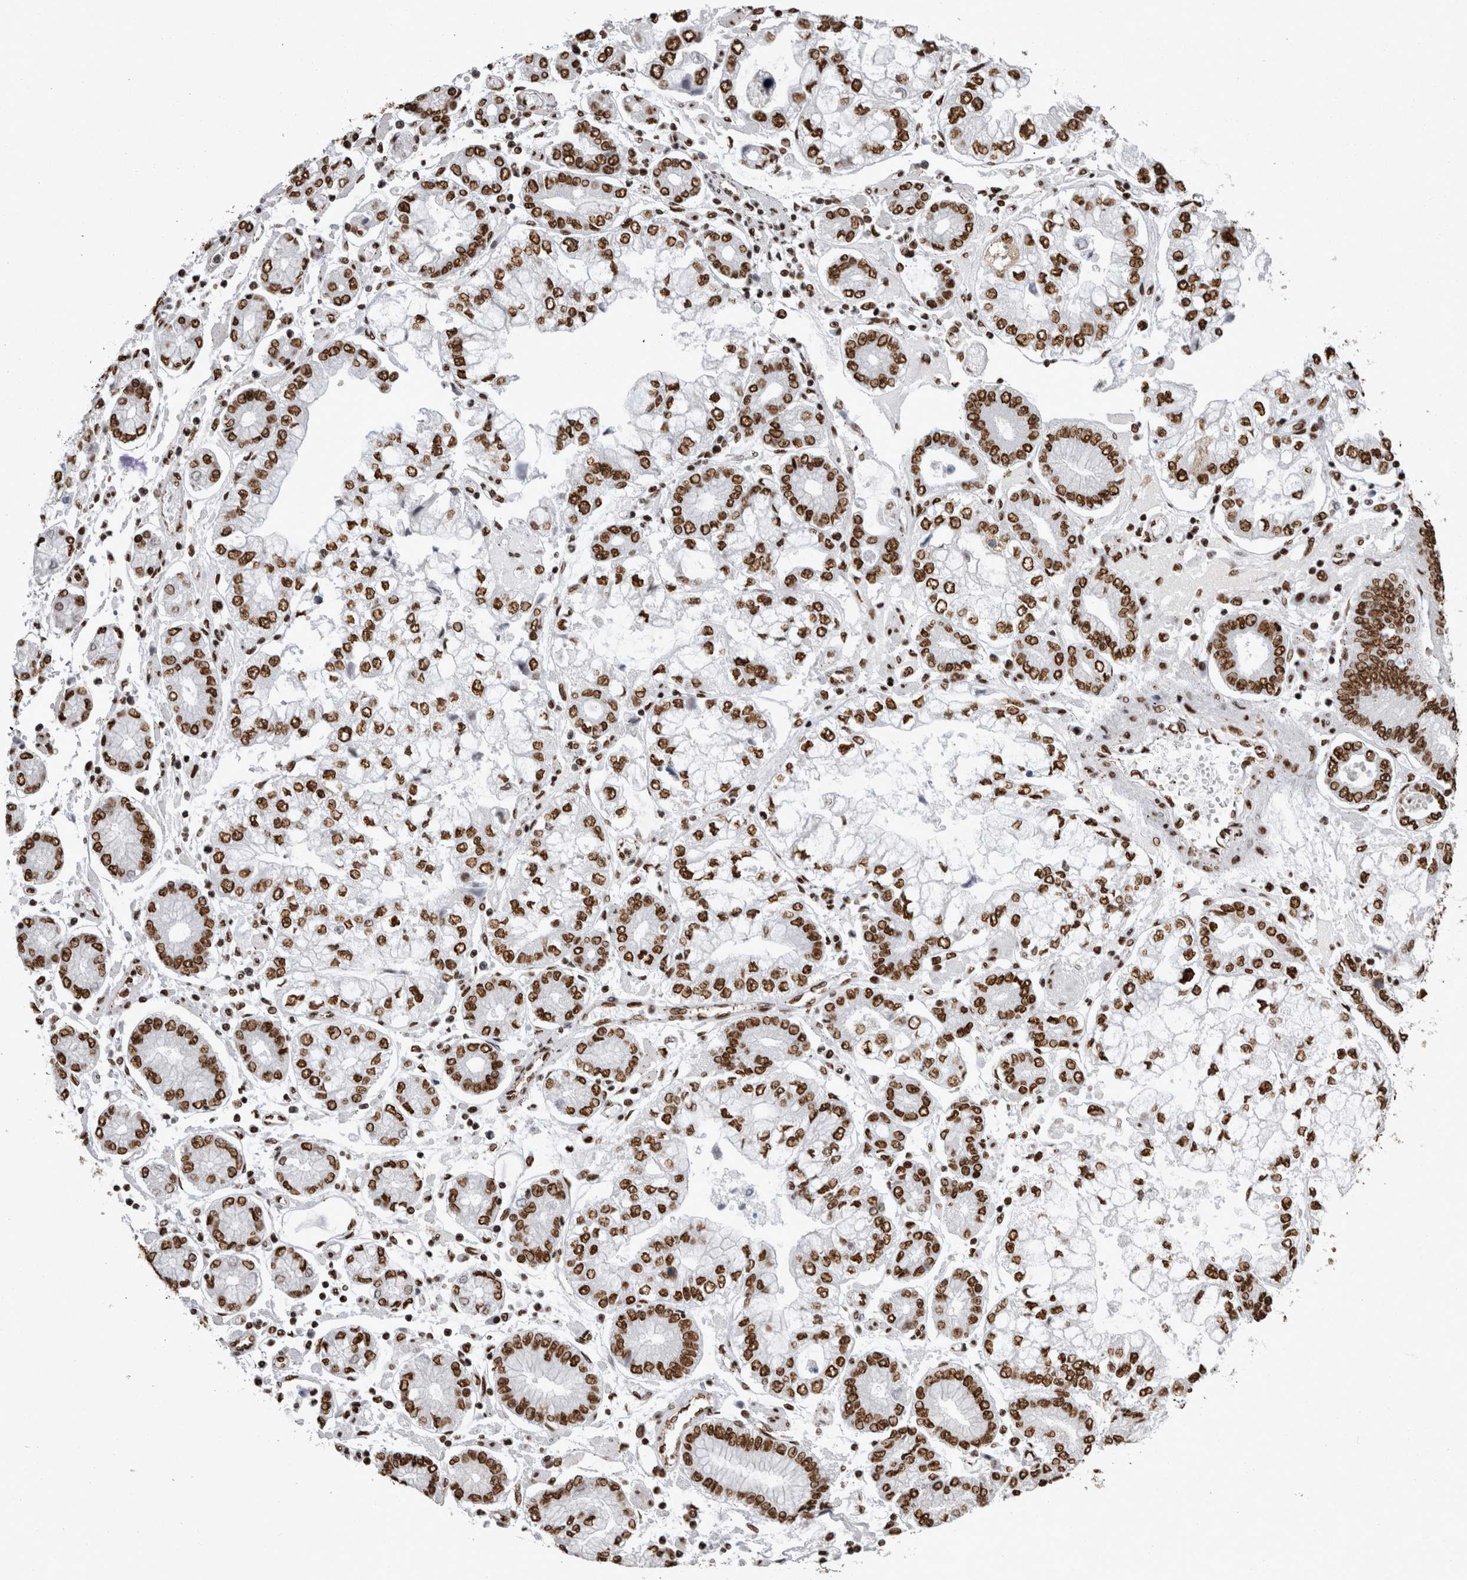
{"staining": {"intensity": "strong", "quantity": ">75%", "location": "nuclear"}, "tissue": "stomach cancer", "cell_type": "Tumor cells", "image_type": "cancer", "snomed": [{"axis": "morphology", "description": "Adenocarcinoma, NOS"}, {"axis": "topography", "description": "Stomach"}], "caption": "Adenocarcinoma (stomach) tissue shows strong nuclear positivity in approximately >75% of tumor cells The staining was performed using DAB (3,3'-diaminobenzidine) to visualize the protein expression in brown, while the nuclei were stained in blue with hematoxylin (Magnification: 20x).", "gene": "HNRNPM", "patient": {"sex": "male", "age": 76}}